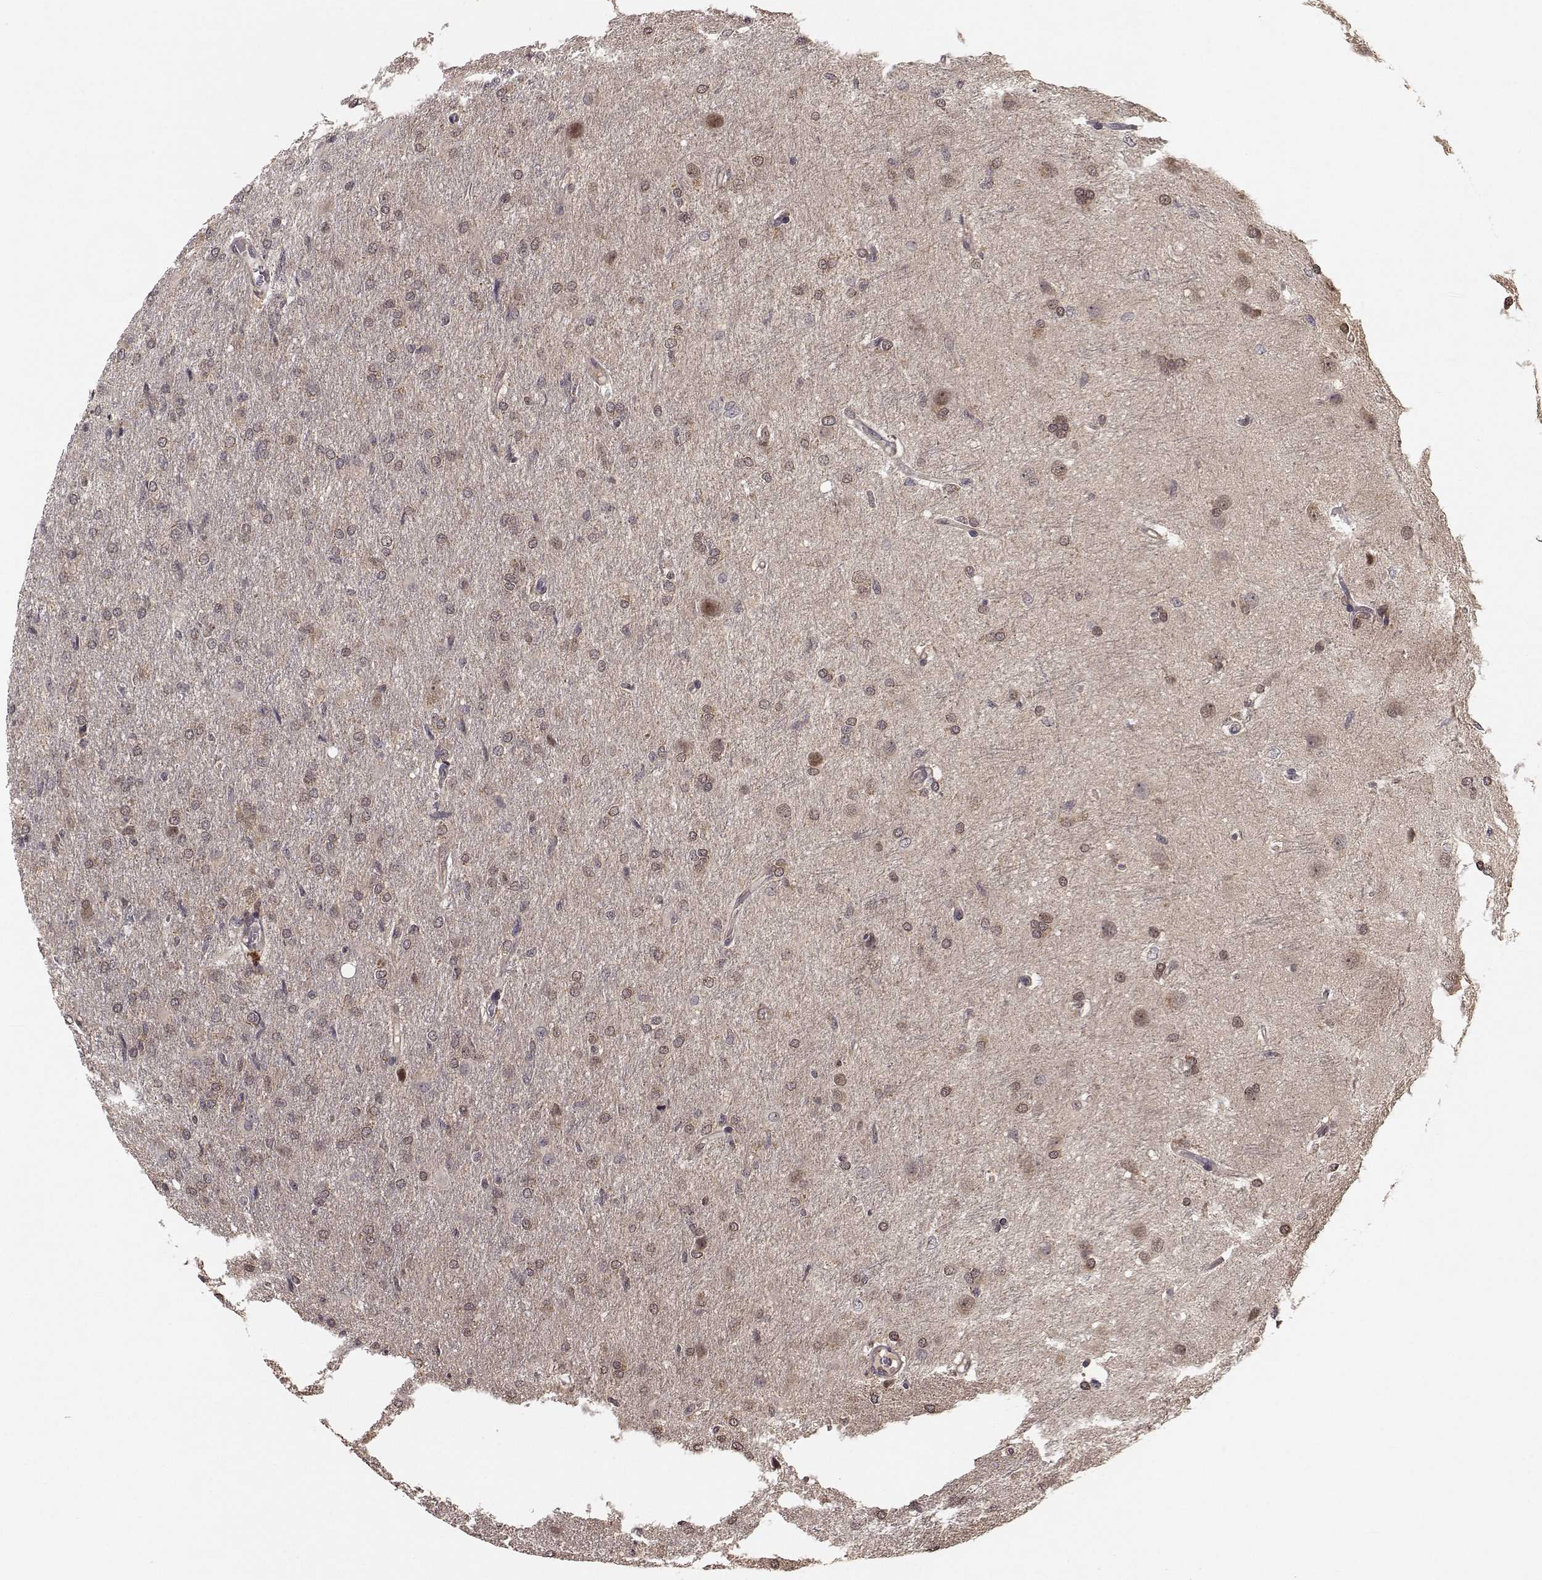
{"staining": {"intensity": "moderate", "quantity": "25%-75%", "location": "cytoplasmic/membranous"}, "tissue": "glioma", "cell_type": "Tumor cells", "image_type": "cancer", "snomed": [{"axis": "morphology", "description": "Glioma, malignant, High grade"}, {"axis": "topography", "description": "Brain"}], "caption": "Brown immunohistochemical staining in human malignant glioma (high-grade) exhibits moderate cytoplasmic/membranous expression in about 25%-75% of tumor cells. Using DAB (3,3'-diaminobenzidine) (brown) and hematoxylin (blue) stains, captured at high magnification using brightfield microscopy.", "gene": "PLEKHG3", "patient": {"sex": "male", "age": 68}}